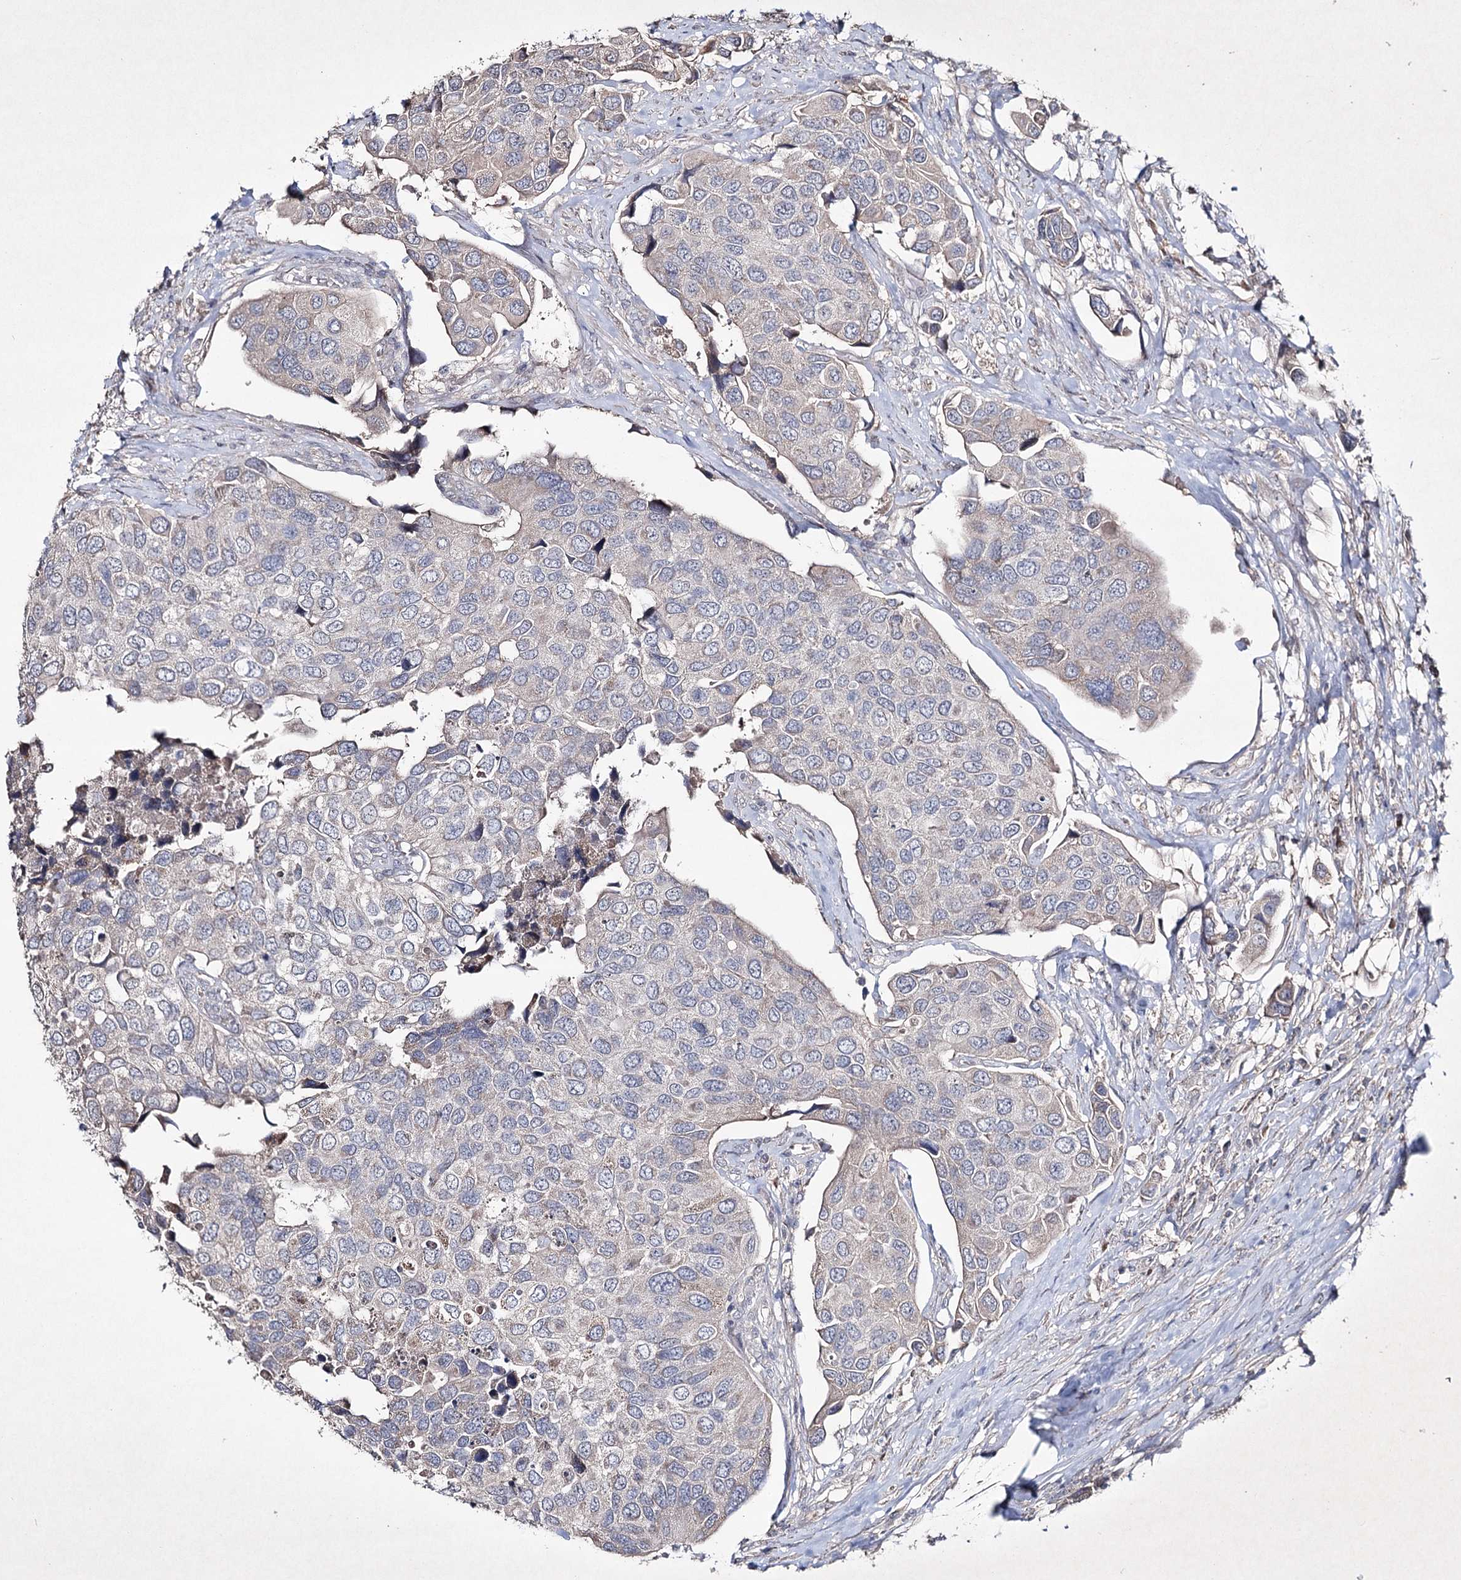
{"staining": {"intensity": "negative", "quantity": "none", "location": "none"}, "tissue": "urothelial cancer", "cell_type": "Tumor cells", "image_type": "cancer", "snomed": [{"axis": "morphology", "description": "Urothelial carcinoma, High grade"}, {"axis": "topography", "description": "Urinary bladder"}], "caption": "Human urothelial carcinoma (high-grade) stained for a protein using immunohistochemistry (IHC) reveals no positivity in tumor cells.", "gene": "SEMA4G", "patient": {"sex": "male", "age": 74}}